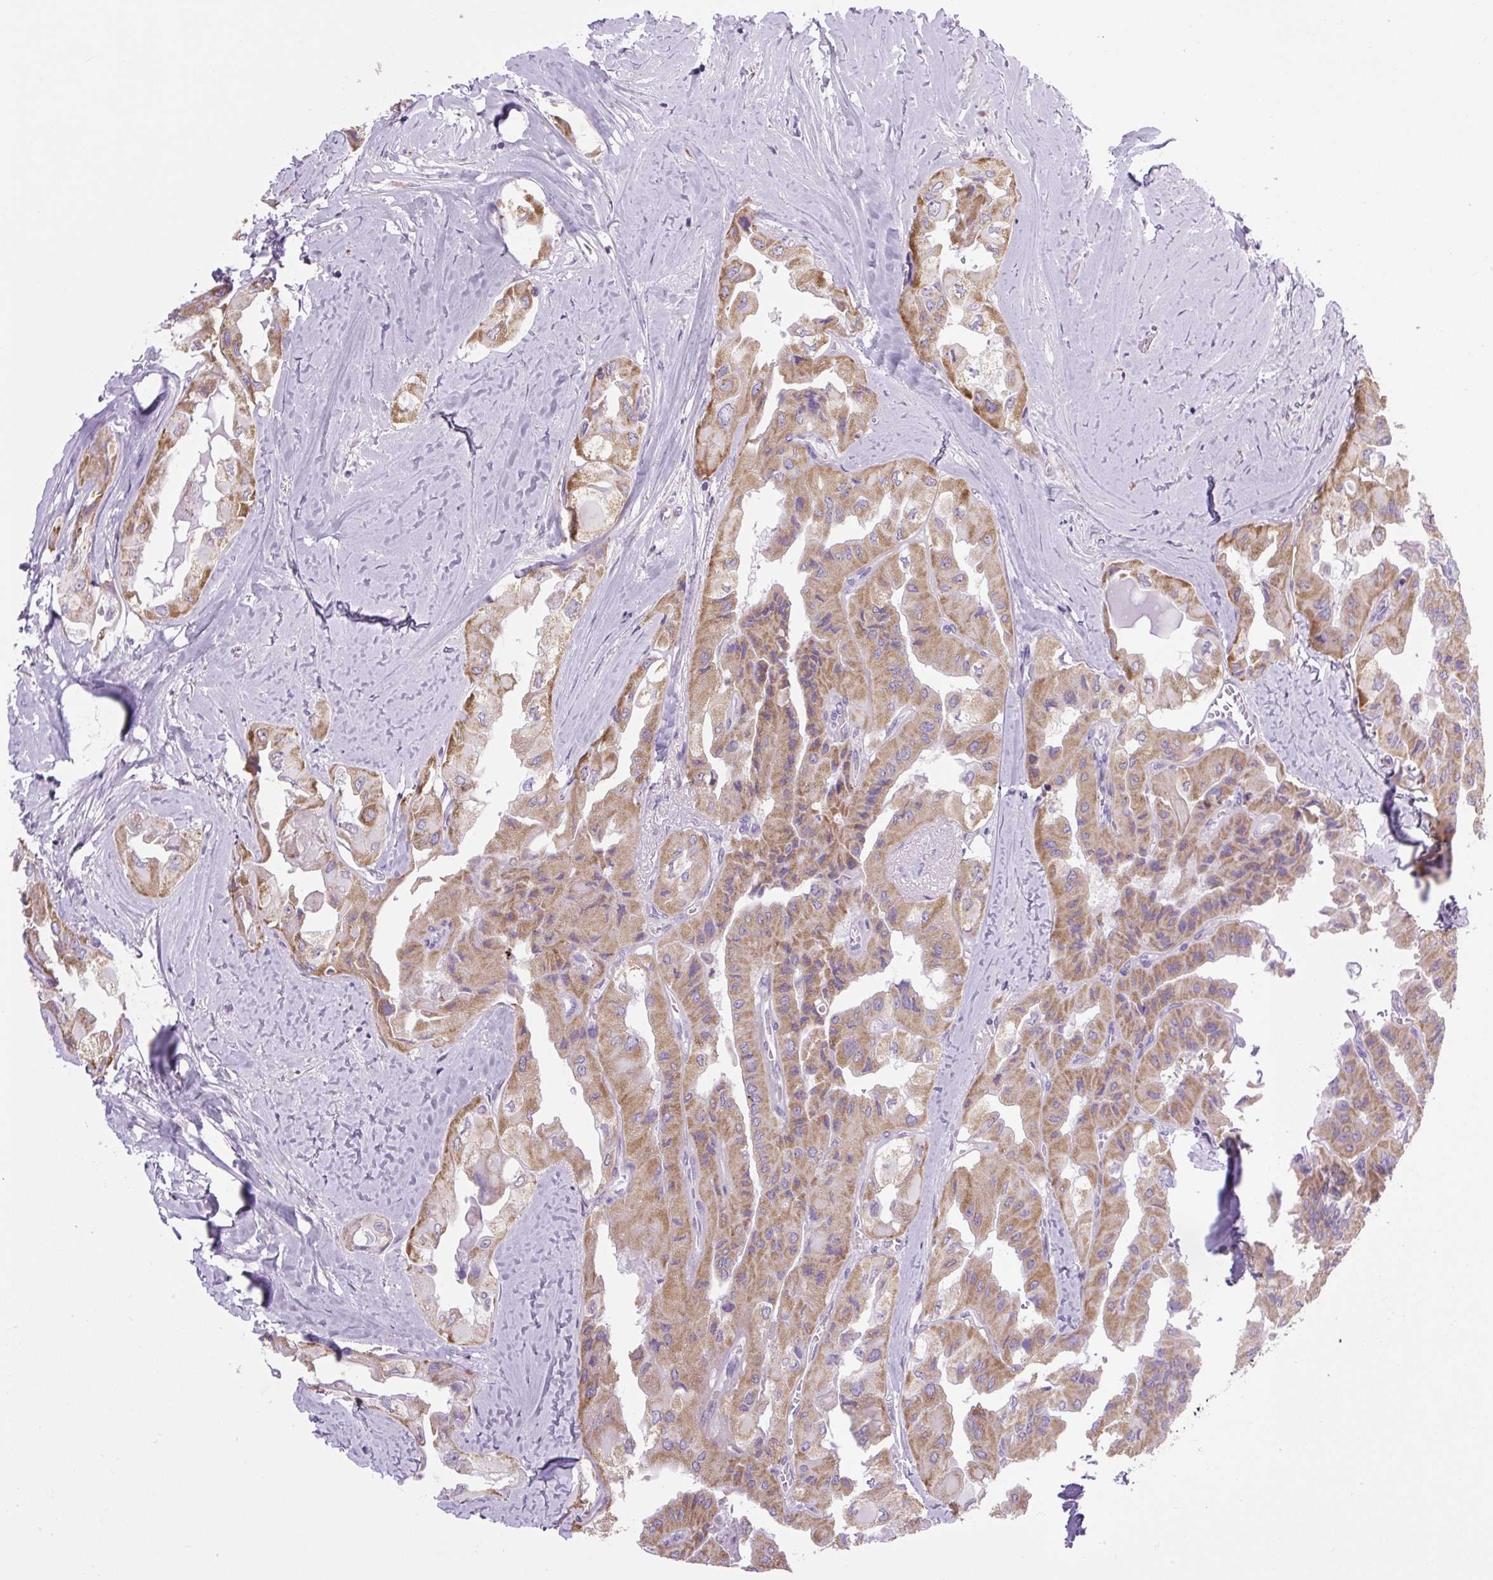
{"staining": {"intensity": "moderate", "quantity": "25%-75%", "location": "cytoplasmic/membranous"}, "tissue": "thyroid cancer", "cell_type": "Tumor cells", "image_type": "cancer", "snomed": [{"axis": "morphology", "description": "Normal tissue, NOS"}, {"axis": "morphology", "description": "Papillary adenocarcinoma, NOS"}, {"axis": "topography", "description": "Thyroid gland"}], "caption": "Immunohistochemical staining of human thyroid papillary adenocarcinoma displays moderate cytoplasmic/membranous protein positivity in about 25%-75% of tumor cells.", "gene": "RNASE10", "patient": {"sex": "female", "age": 59}}